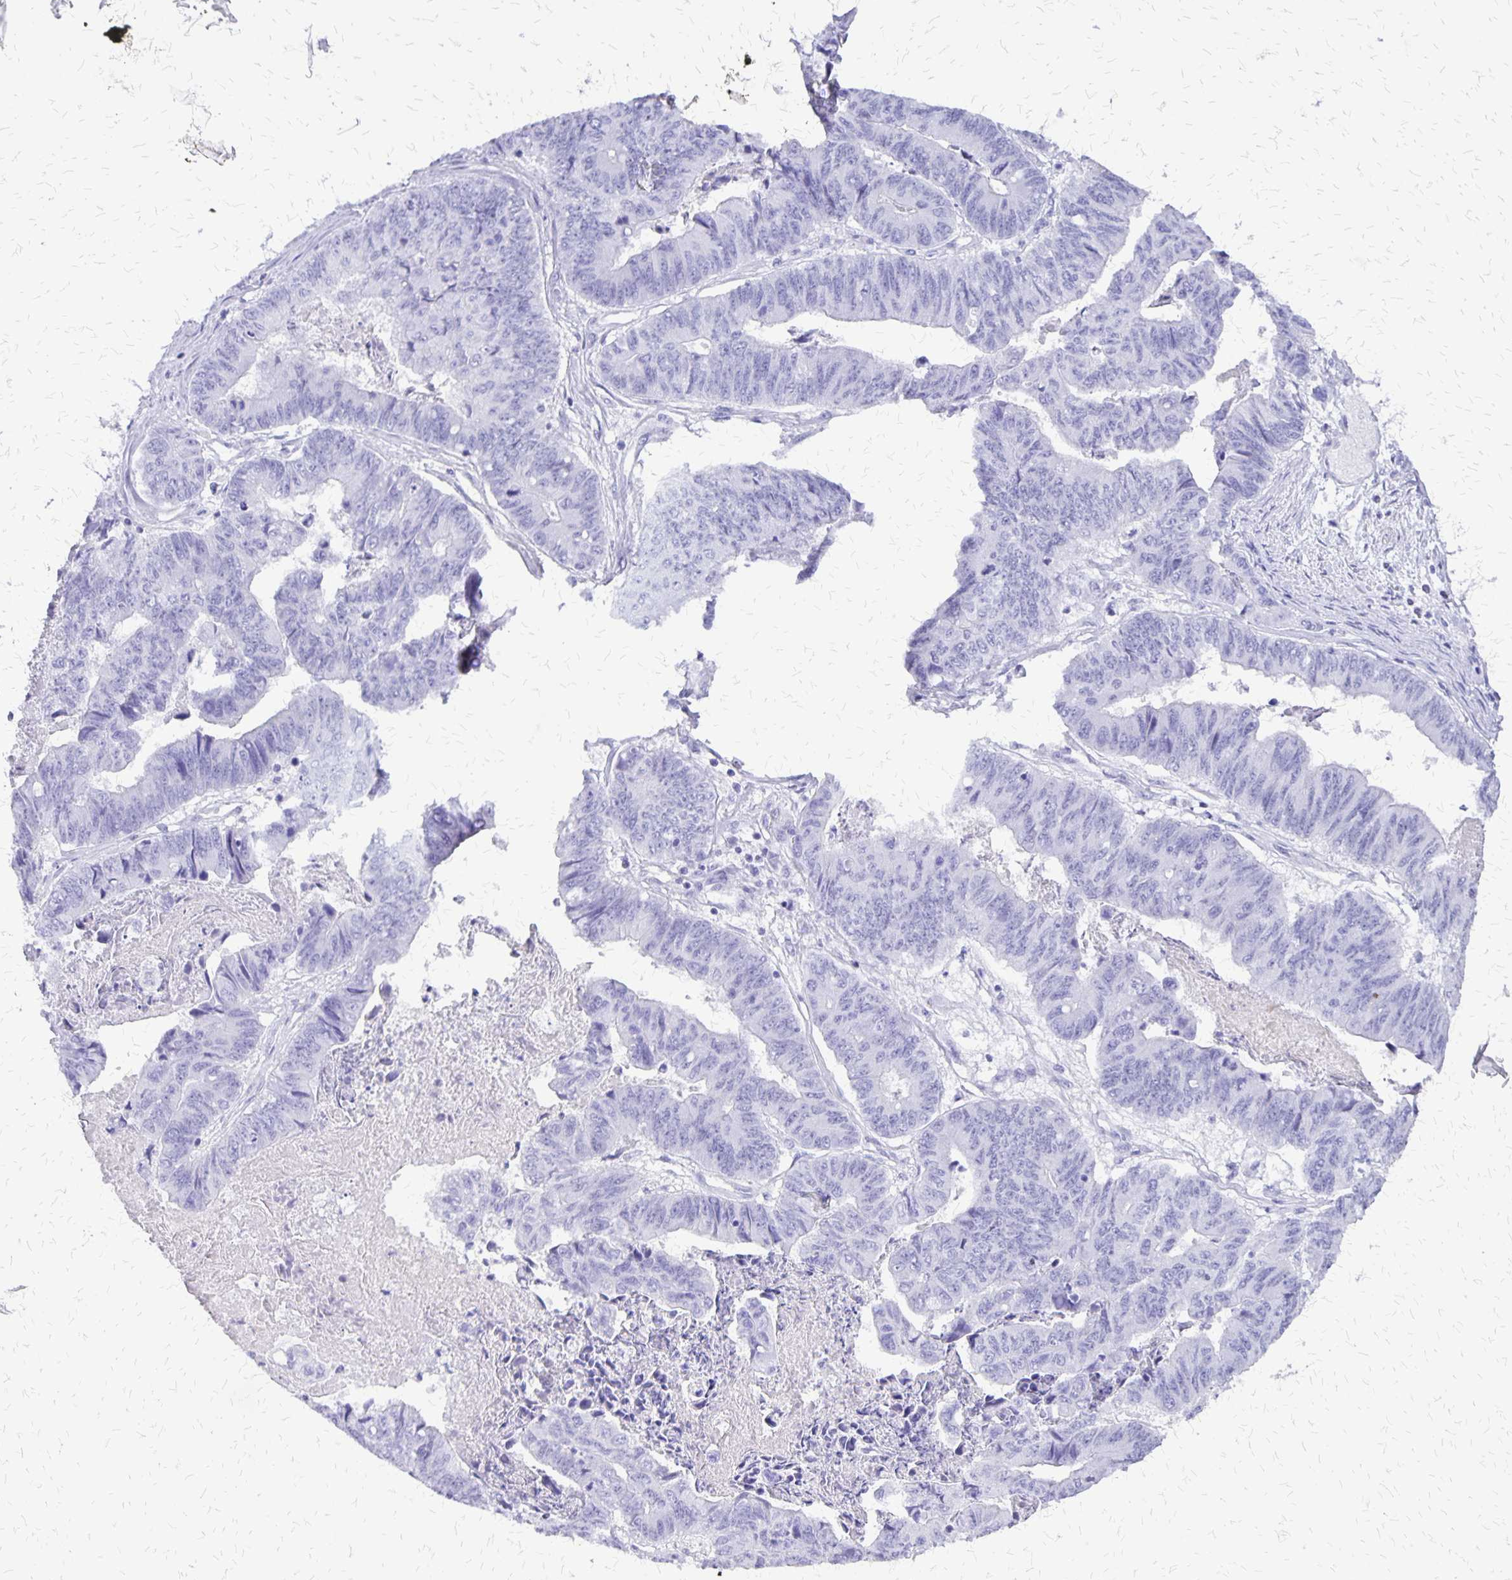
{"staining": {"intensity": "negative", "quantity": "none", "location": "none"}, "tissue": "stomach cancer", "cell_type": "Tumor cells", "image_type": "cancer", "snomed": [{"axis": "morphology", "description": "Adenocarcinoma, NOS"}, {"axis": "topography", "description": "Stomach, lower"}], "caption": "Adenocarcinoma (stomach) was stained to show a protein in brown. There is no significant positivity in tumor cells.", "gene": "SLC13A2", "patient": {"sex": "male", "age": 77}}